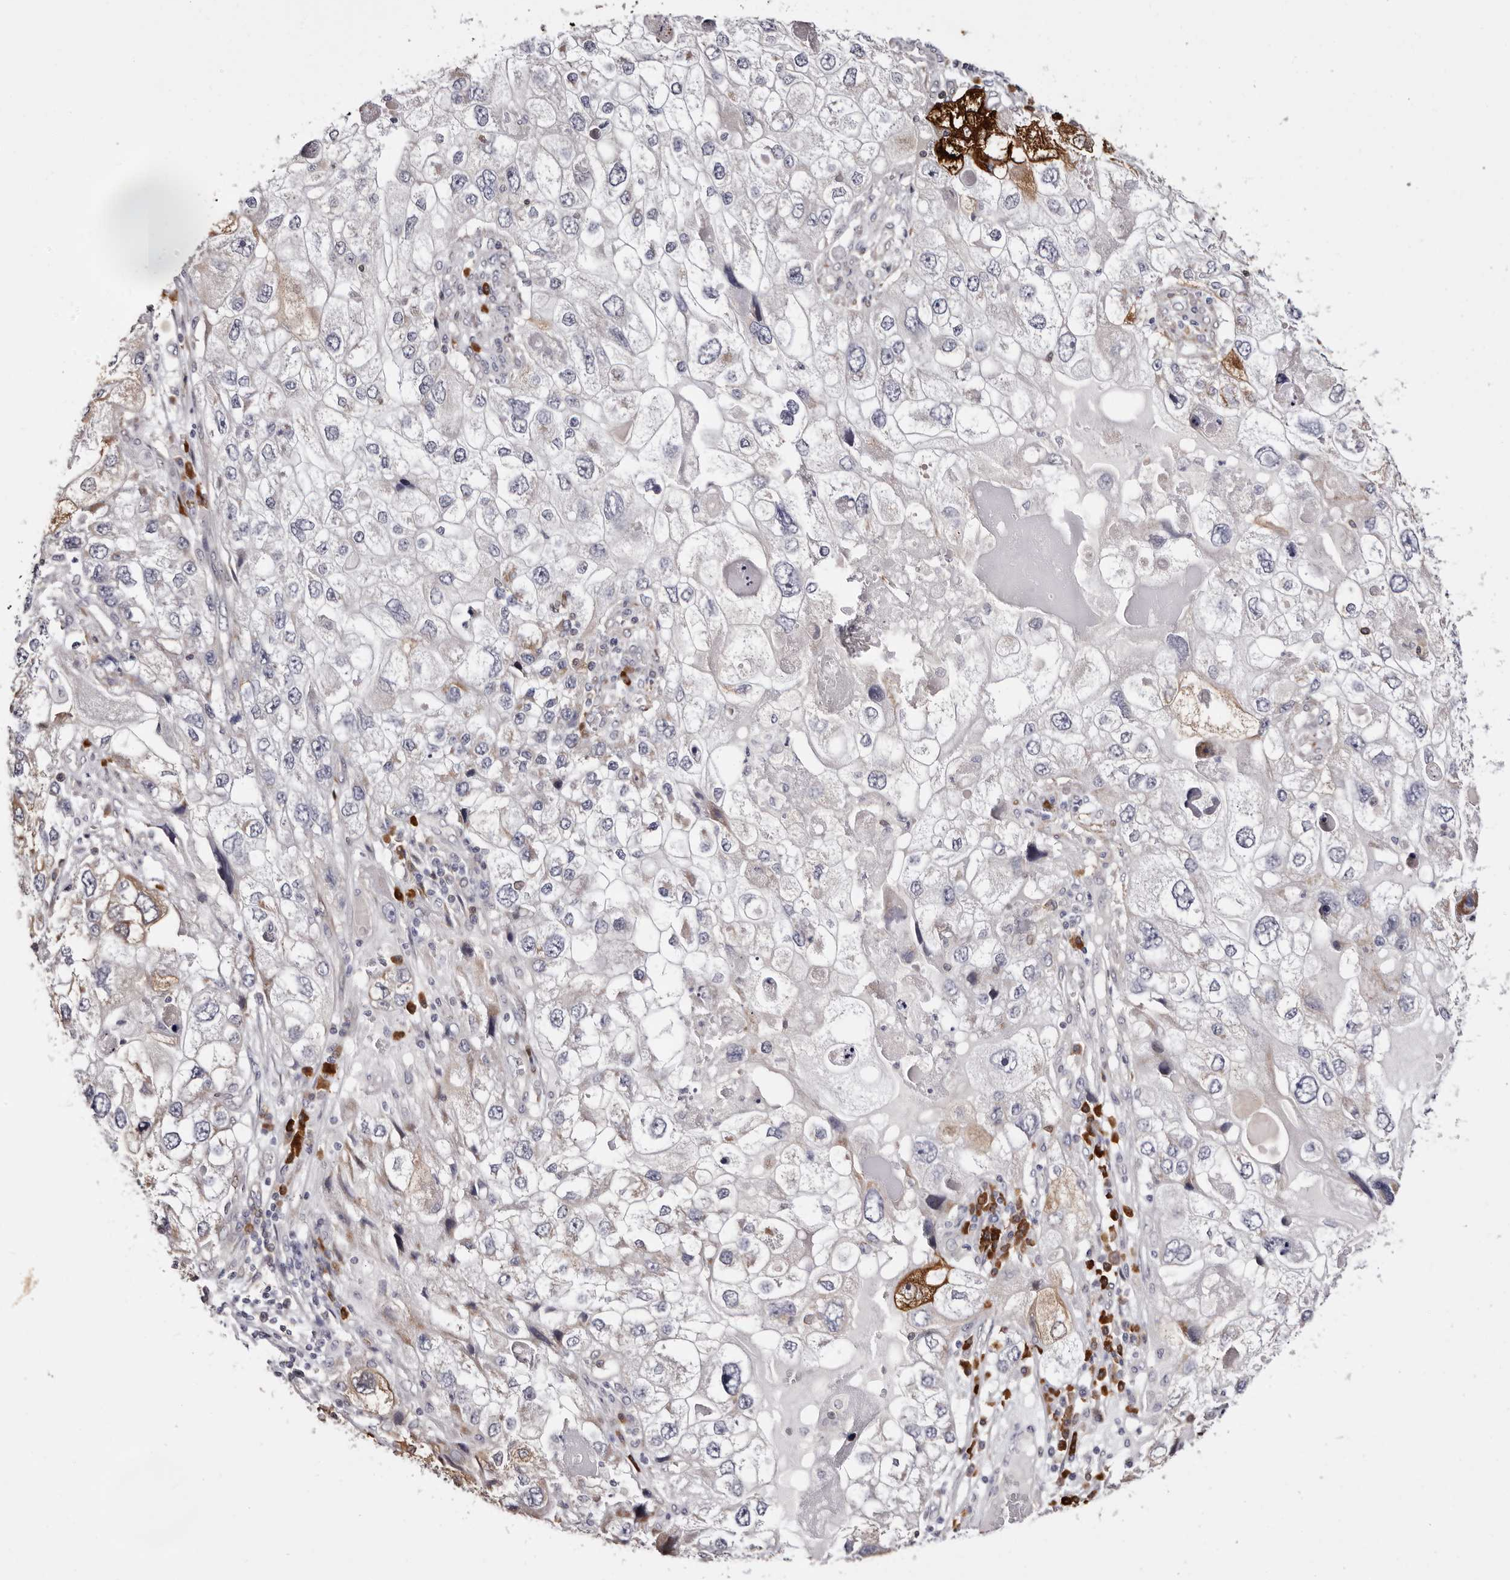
{"staining": {"intensity": "strong", "quantity": "<25%", "location": "cytoplasmic/membranous"}, "tissue": "endometrial cancer", "cell_type": "Tumor cells", "image_type": "cancer", "snomed": [{"axis": "morphology", "description": "Adenocarcinoma, NOS"}, {"axis": "topography", "description": "Endometrium"}], "caption": "This micrograph exhibits endometrial adenocarcinoma stained with immunohistochemistry (IHC) to label a protein in brown. The cytoplasmic/membranous of tumor cells show strong positivity for the protein. Nuclei are counter-stained blue.", "gene": "GFOD1", "patient": {"sex": "female", "age": 49}}